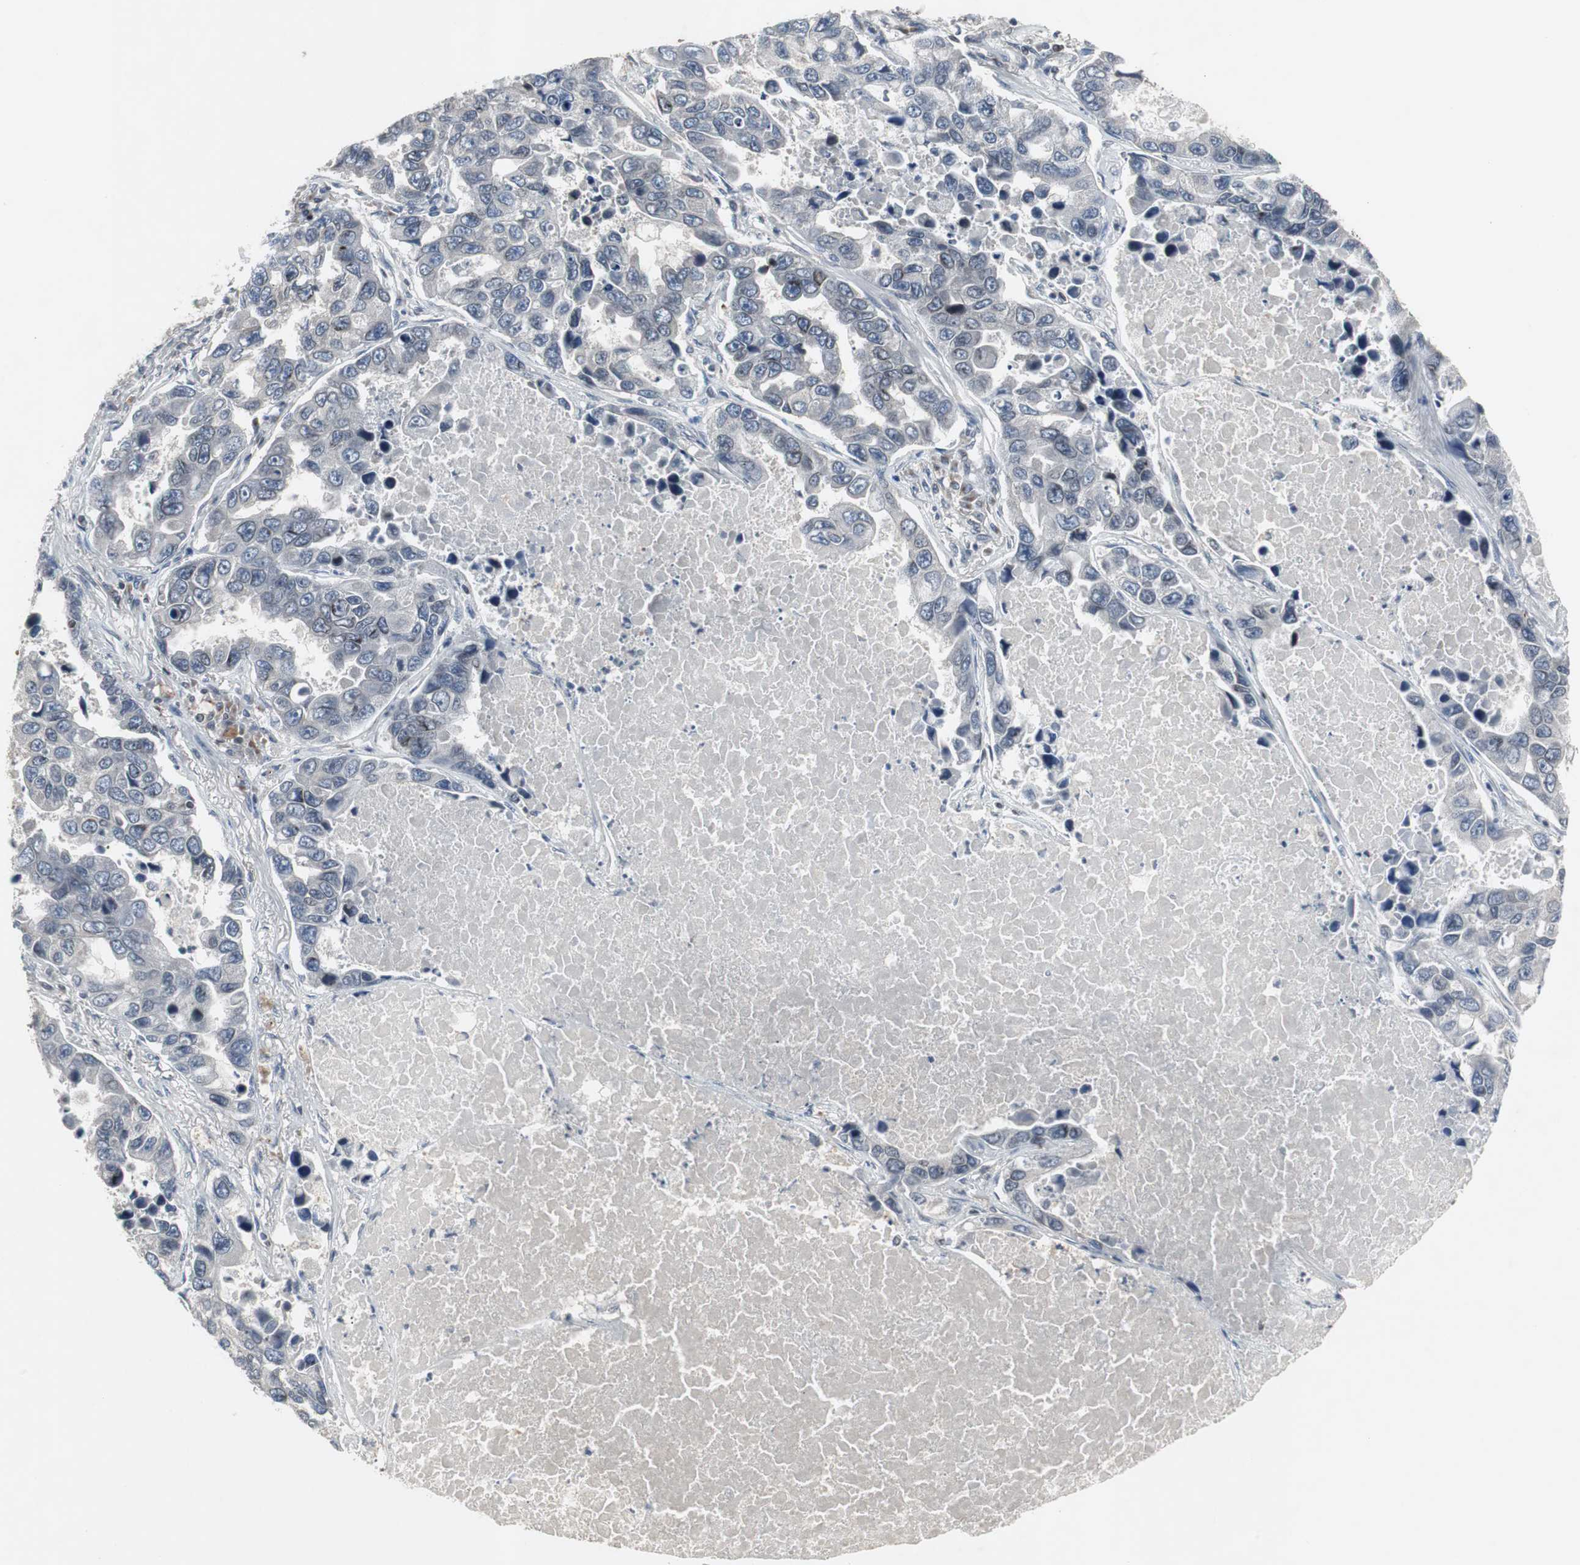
{"staining": {"intensity": "negative", "quantity": "none", "location": "none"}, "tissue": "lung cancer", "cell_type": "Tumor cells", "image_type": "cancer", "snomed": [{"axis": "morphology", "description": "Adenocarcinoma, NOS"}, {"axis": "topography", "description": "Lung"}], "caption": "This photomicrograph is of lung cancer stained with immunohistochemistry (IHC) to label a protein in brown with the nuclei are counter-stained blue. There is no staining in tumor cells.", "gene": "ZNF396", "patient": {"sex": "male", "age": 64}}